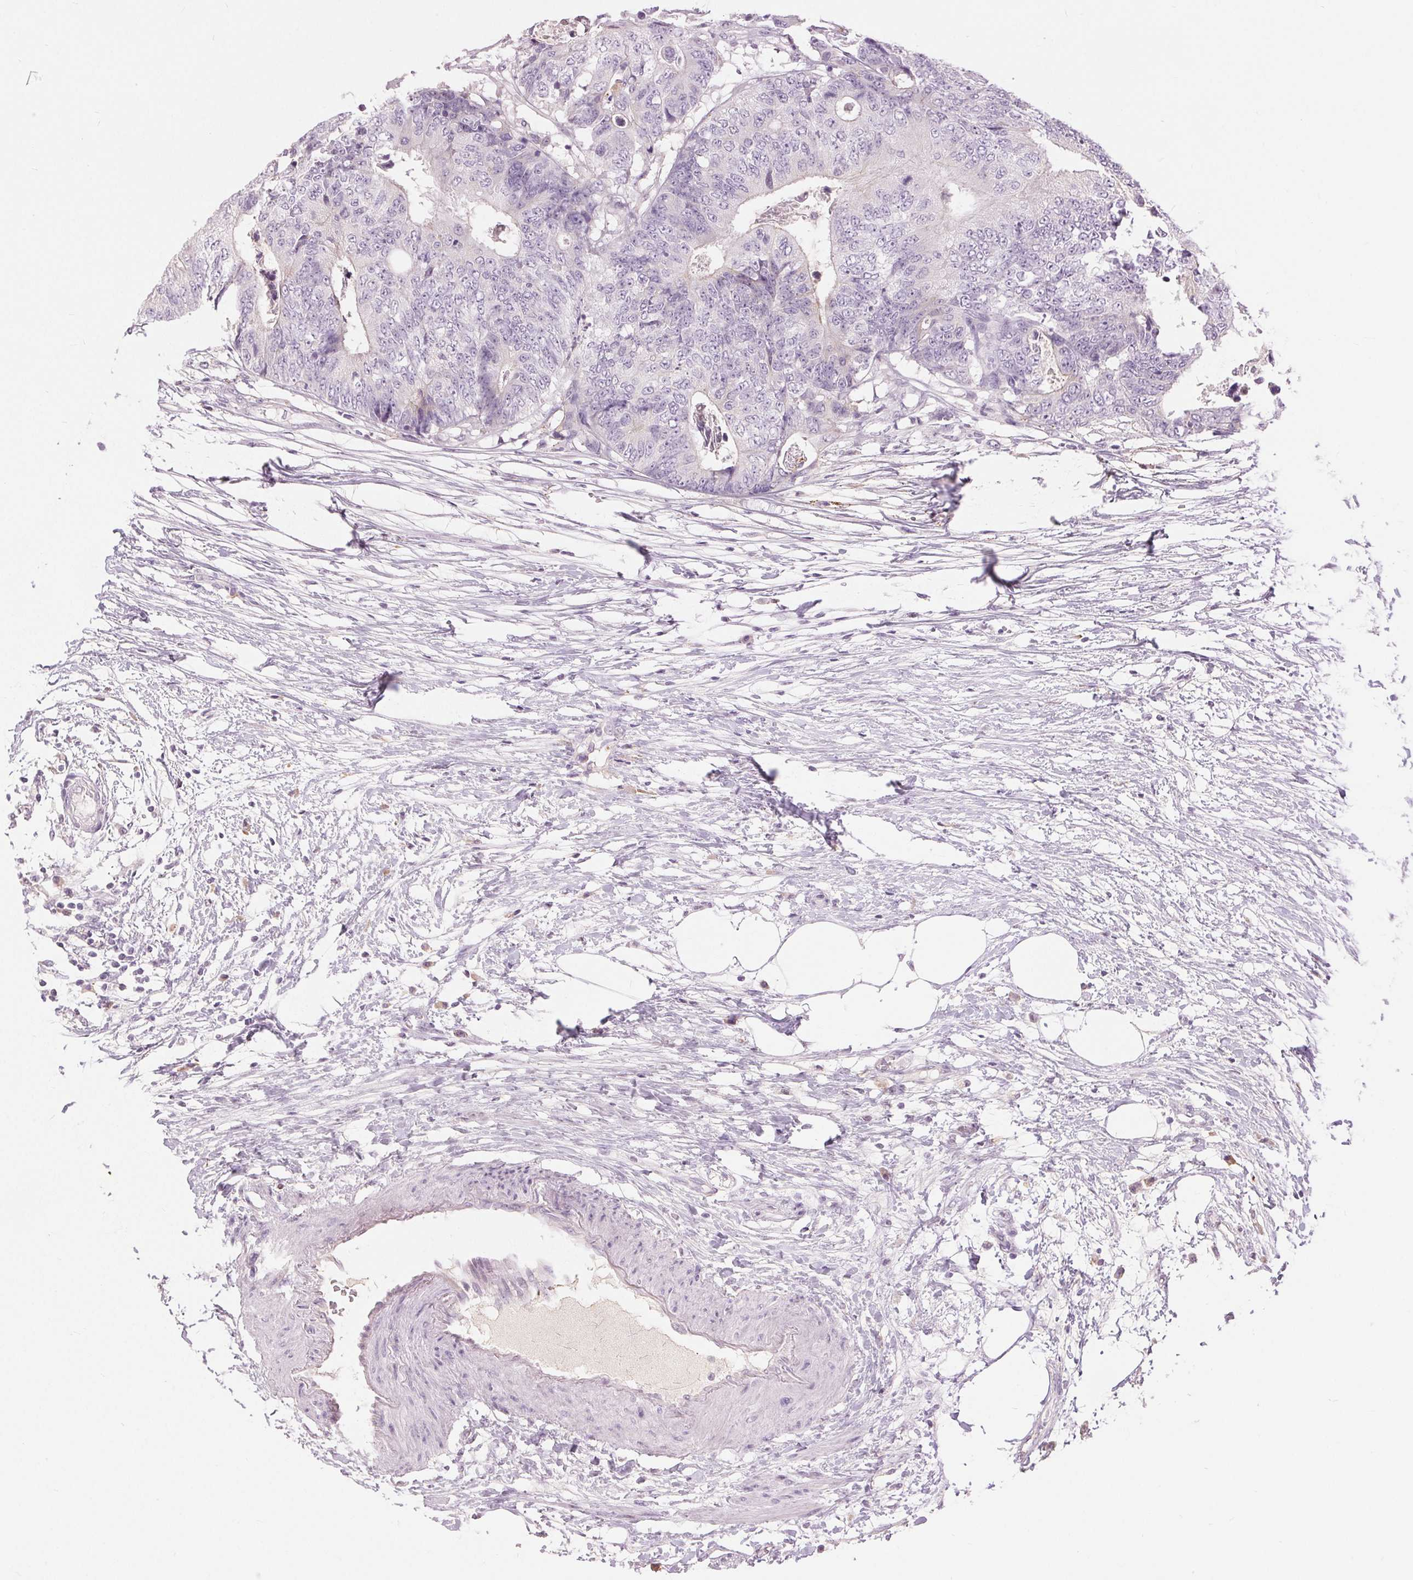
{"staining": {"intensity": "negative", "quantity": "none", "location": "none"}, "tissue": "colorectal cancer", "cell_type": "Tumor cells", "image_type": "cancer", "snomed": [{"axis": "morphology", "description": "Adenocarcinoma, NOS"}, {"axis": "topography", "description": "Colon"}], "caption": "Immunohistochemistry of colorectal adenocarcinoma displays no staining in tumor cells. Nuclei are stained in blue.", "gene": "DSG3", "patient": {"sex": "female", "age": 48}}